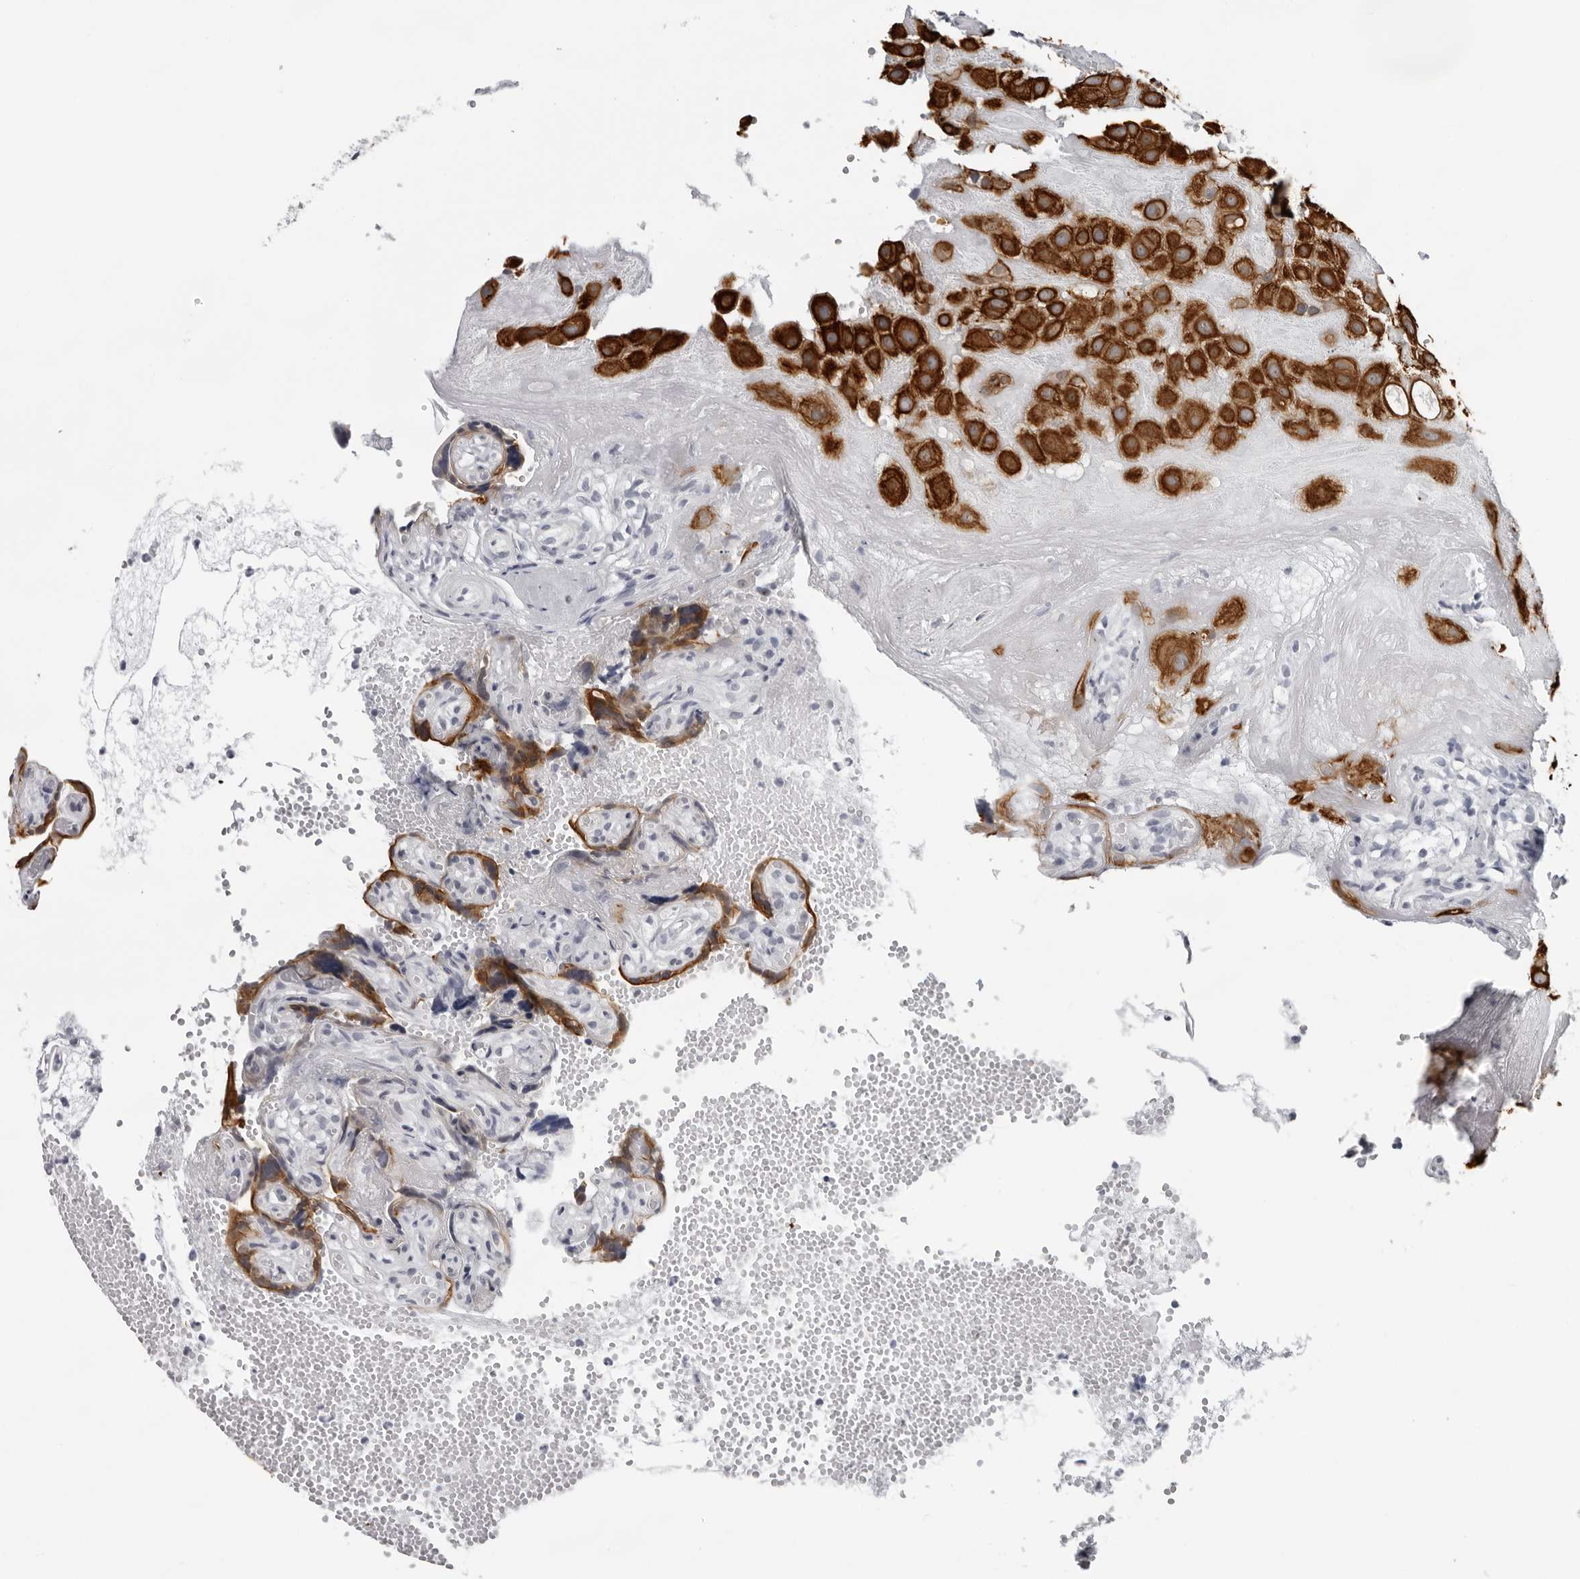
{"staining": {"intensity": "strong", "quantity": ">75%", "location": "cytoplasmic/membranous"}, "tissue": "placenta", "cell_type": "Decidual cells", "image_type": "normal", "snomed": [{"axis": "morphology", "description": "Normal tissue, NOS"}, {"axis": "topography", "description": "Placenta"}], "caption": "The histopathology image exhibits a brown stain indicating the presence of a protein in the cytoplasmic/membranous of decidual cells in placenta. (brown staining indicates protein expression, while blue staining denotes nuclei).", "gene": "CCDC28B", "patient": {"sex": "female", "age": 30}}